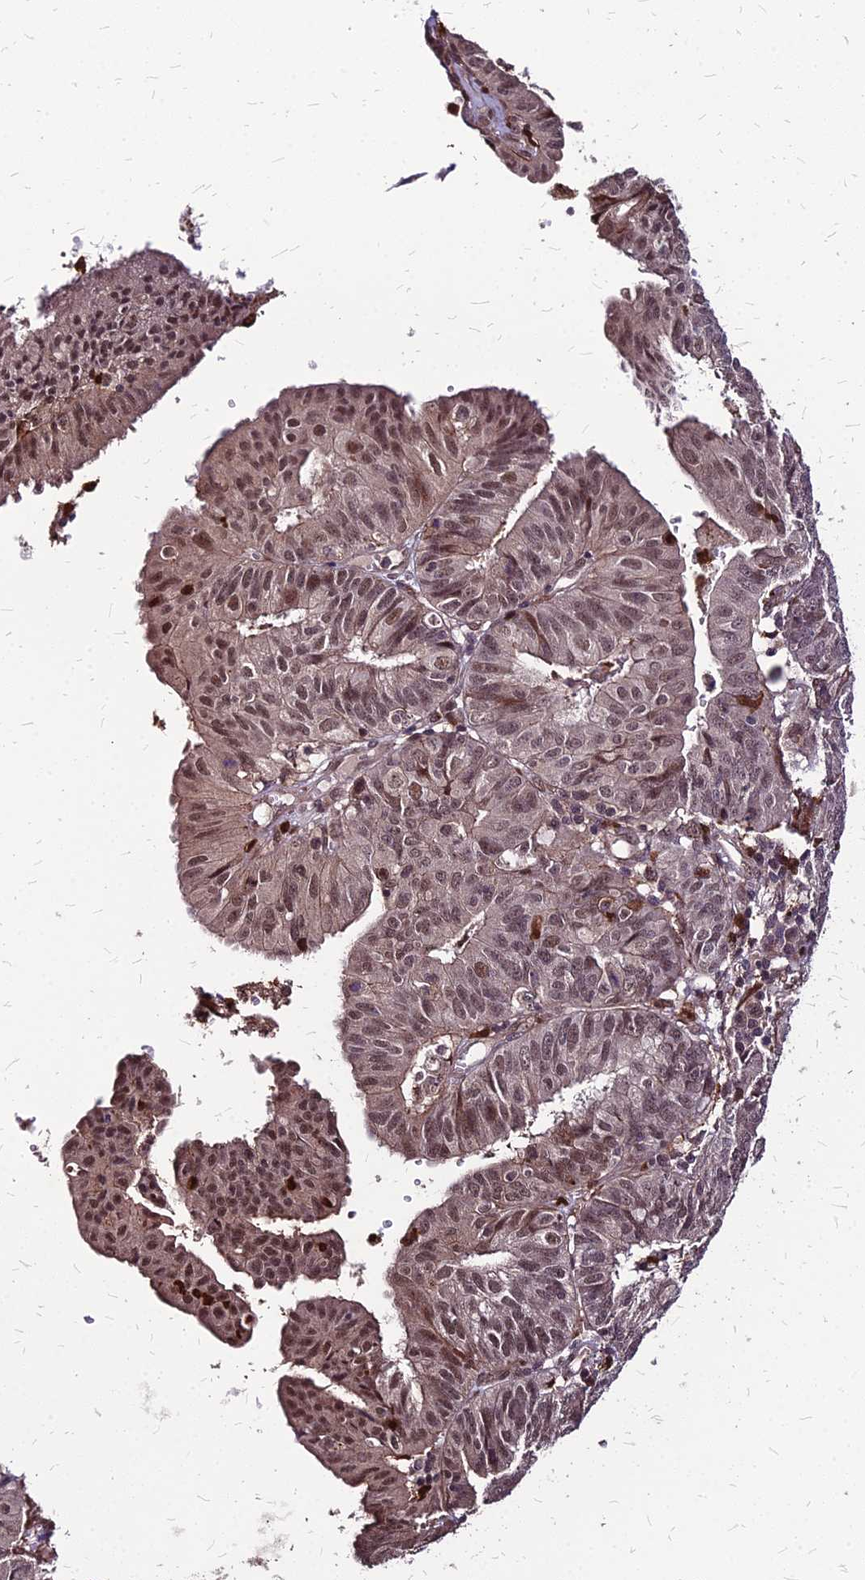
{"staining": {"intensity": "moderate", "quantity": ">75%", "location": "nuclear"}, "tissue": "endometrial cancer", "cell_type": "Tumor cells", "image_type": "cancer", "snomed": [{"axis": "morphology", "description": "Adenocarcinoma, NOS"}, {"axis": "topography", "description": "Endometrium"}], "caption": "Immunohistochemistry (IHC) of human endometrial adenocarcinoma reveals medium levels of moderate nuclear staining in about >75% of tumor cells.", "gene": "APBA3", "patient": {"sex": "female", "age": 56}}